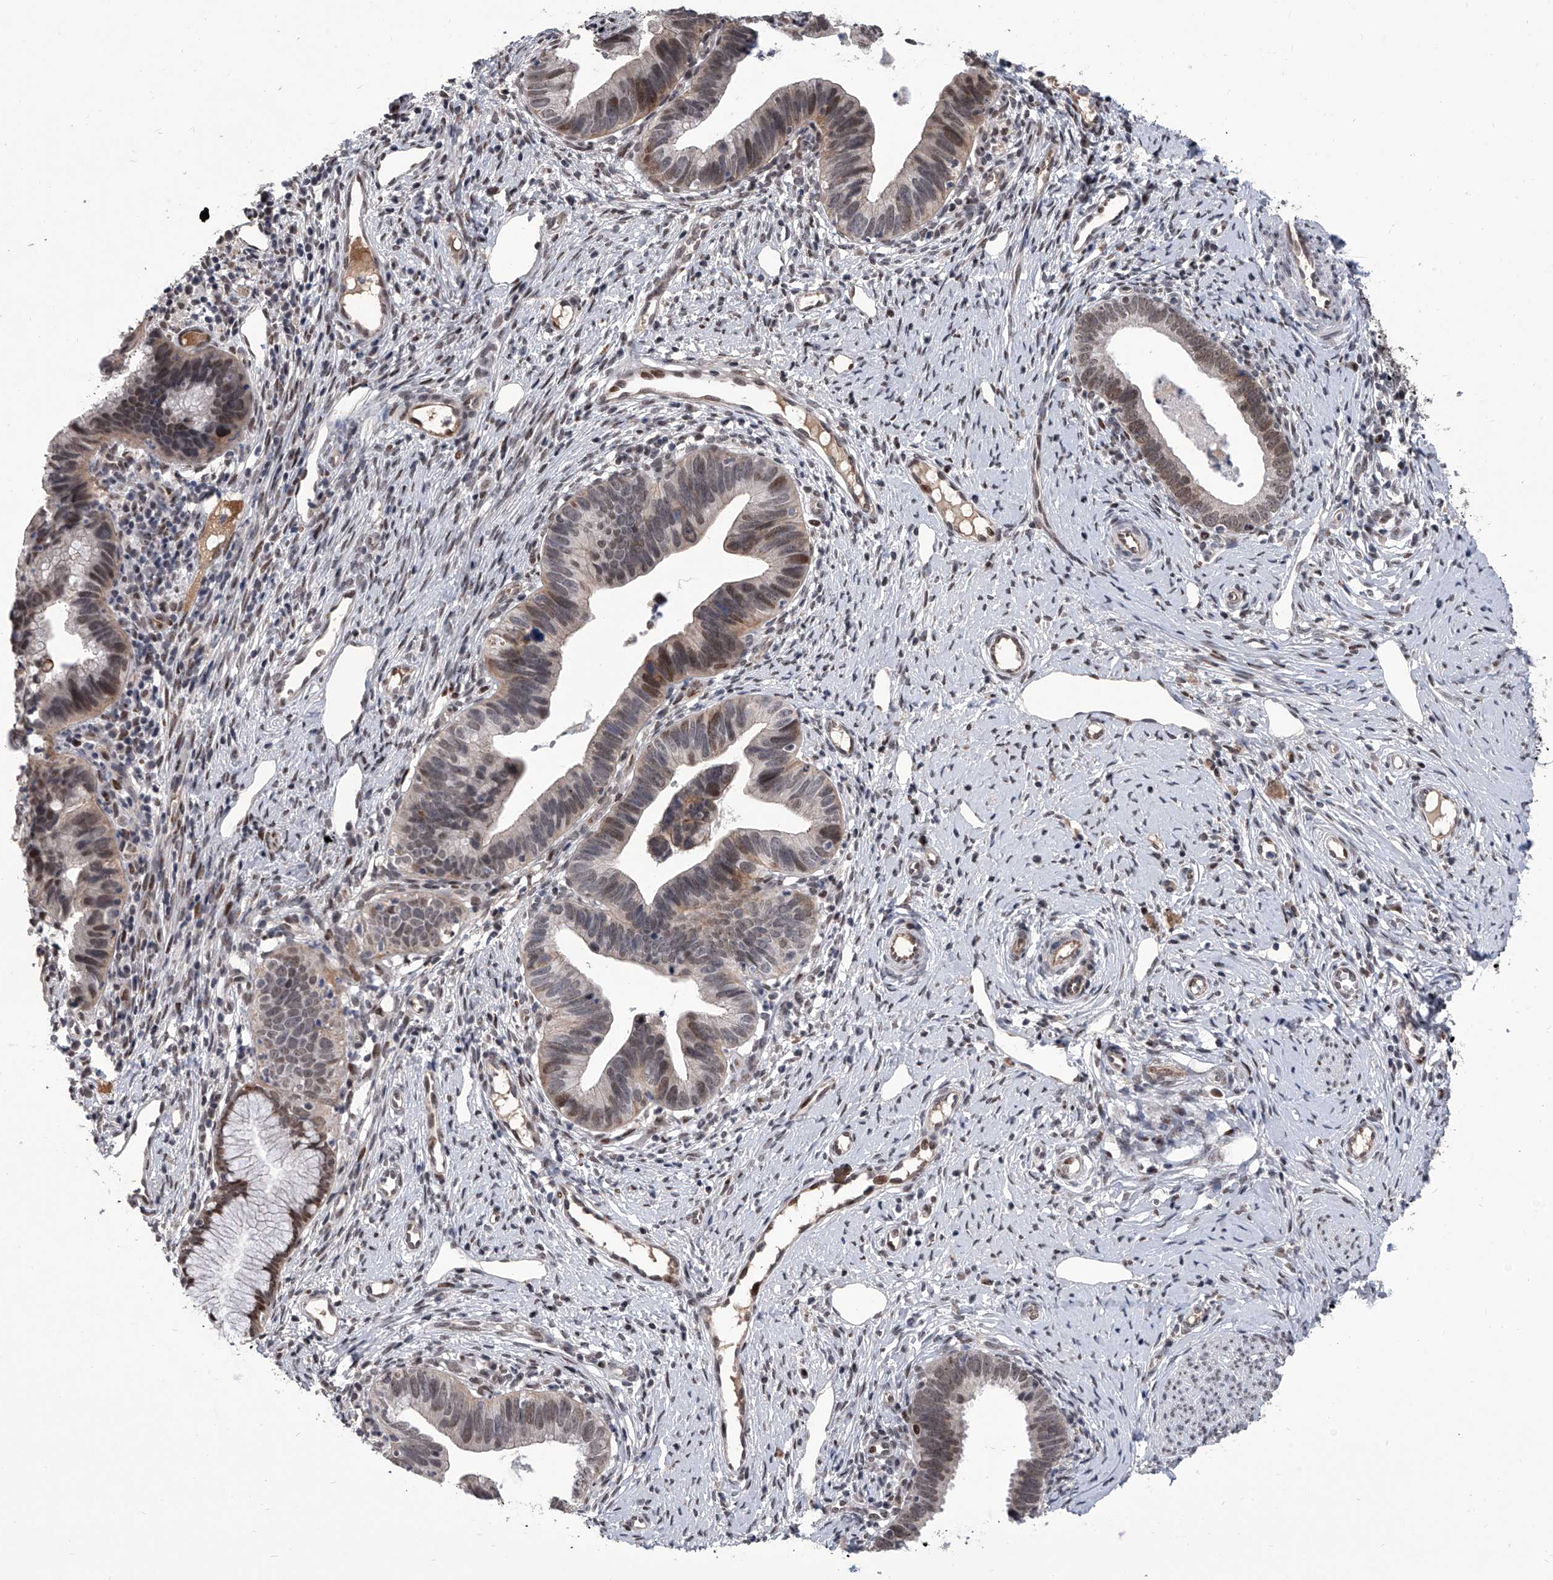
{"staining": {"intensity": "weak", "quantity": "25%-75%", "location": "nuclear"}, "tissue": "cervical cancer", "cell_type": "Tumor cells", "image_type": "cancer", "snomed": [{"axis": "morphology", "description": "Adenocarcinoma, NOS"}, {"axis": "topography", "description": "Cervix"}], "caption": "IHC histopathology image of cervical cancer (adenocarcinoma) stained for a protein (brown), which exhibits low levels of weak nuclear expression in approximately 25%-75% of tumor cells.", "gene": "ZNF426", "patient": {"sex": "female", "age": 36}}